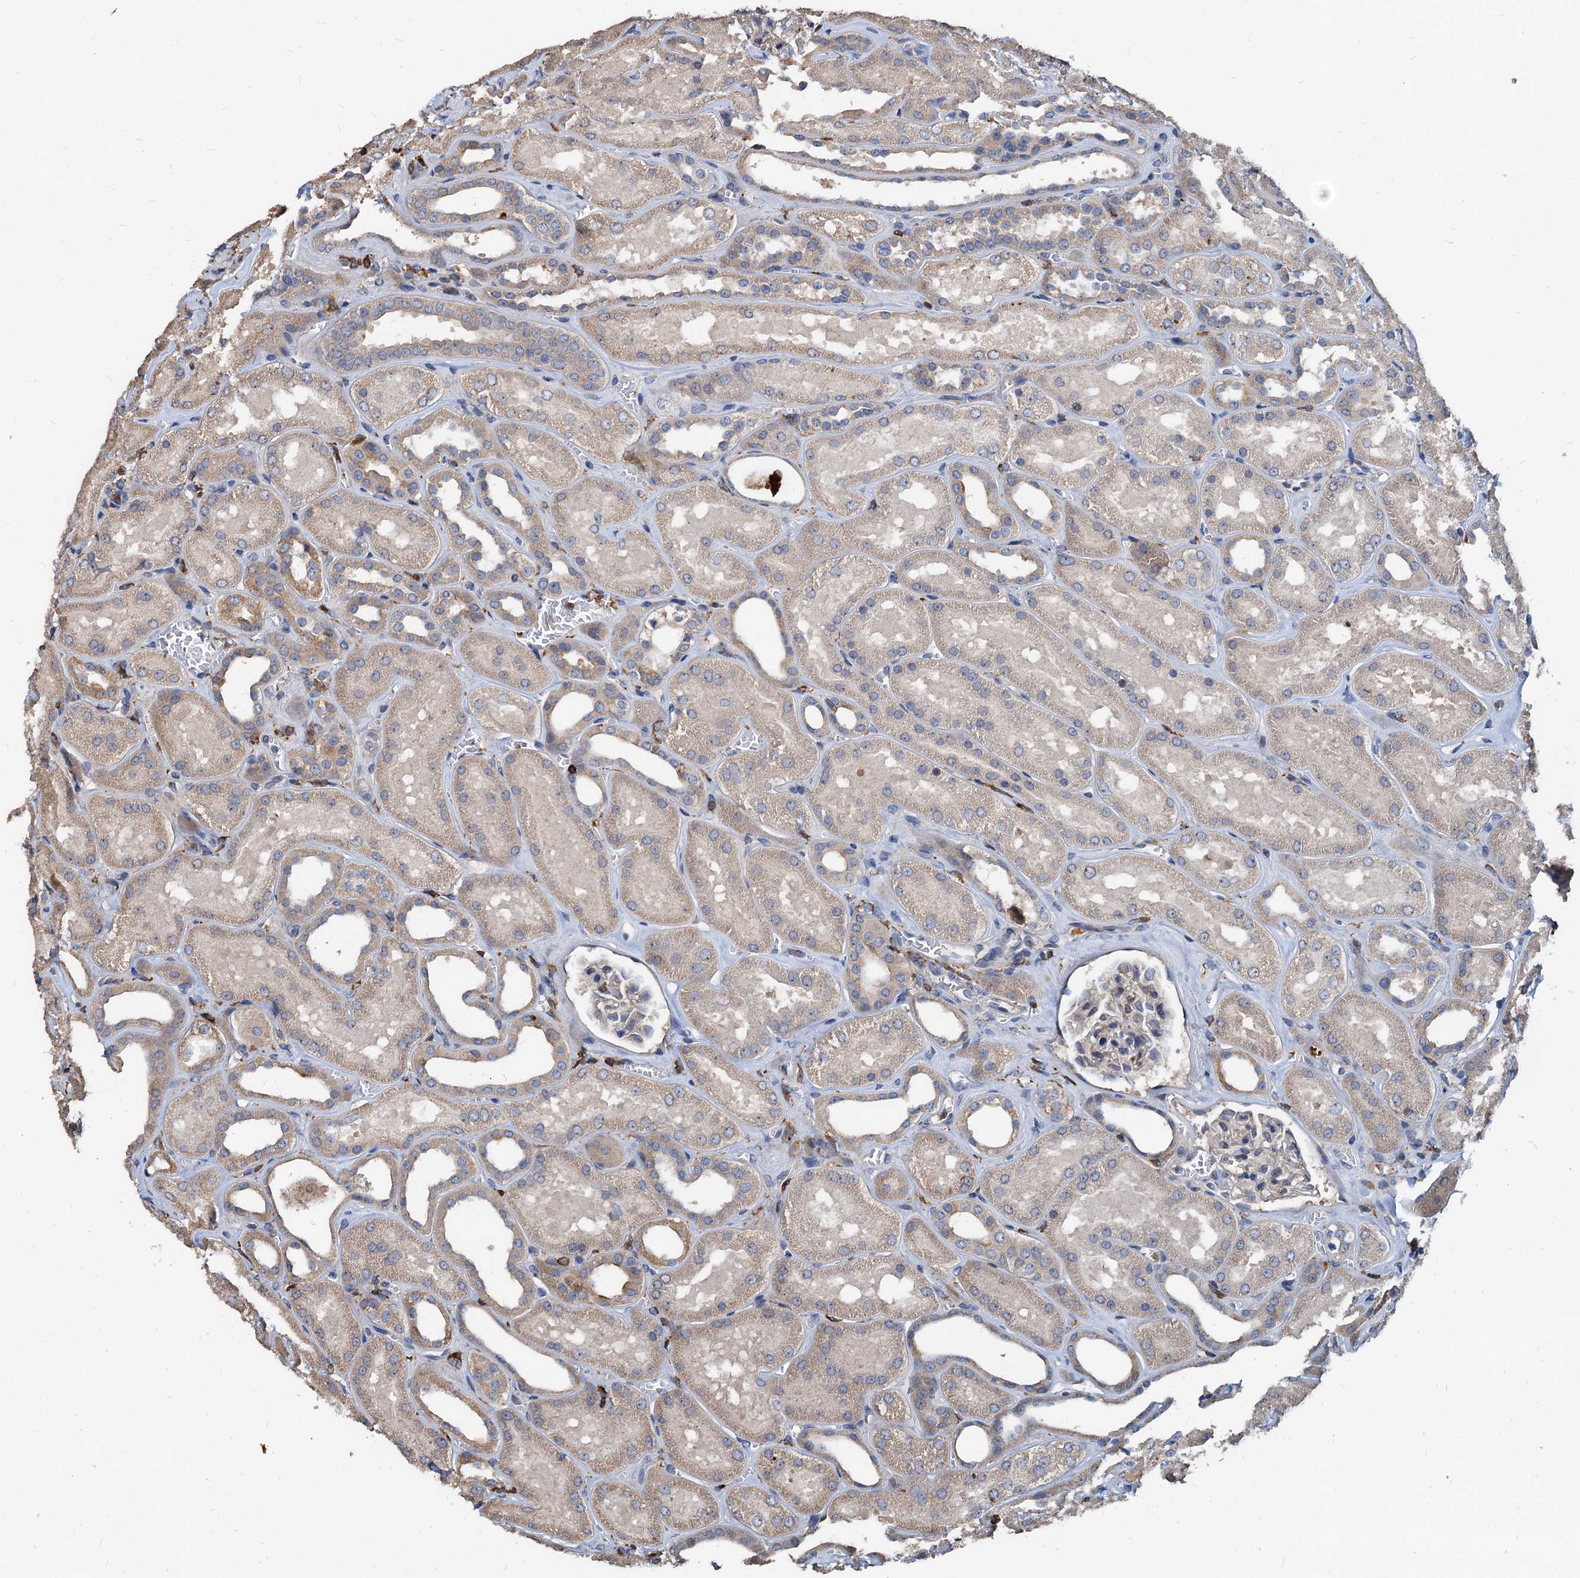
{"staining": {"intensity": "weak", "quantity": "<25%", "location": "cytoplasmic/membranous"}, "tissue": "kidney", "cell_type": "Cells in glomeruli", "image_type": "normal", "snomed": [{"axis": "morphology", "description": "Normal tissue, NOS"}, {"axis": "morphology", "description": "Adenocarcinoma, NOS"}, {"axis": "topography", "description": "Kidney"}], "caption": "Protein analysis of normal kidney displays no significant staining in cells in glomeruli. The staining is performed using DAB brown chromogen with nuclei counter-stained in using hematoxylin.", "gene": "LCP2", "patient": {"sex": "female", "age": 68}}